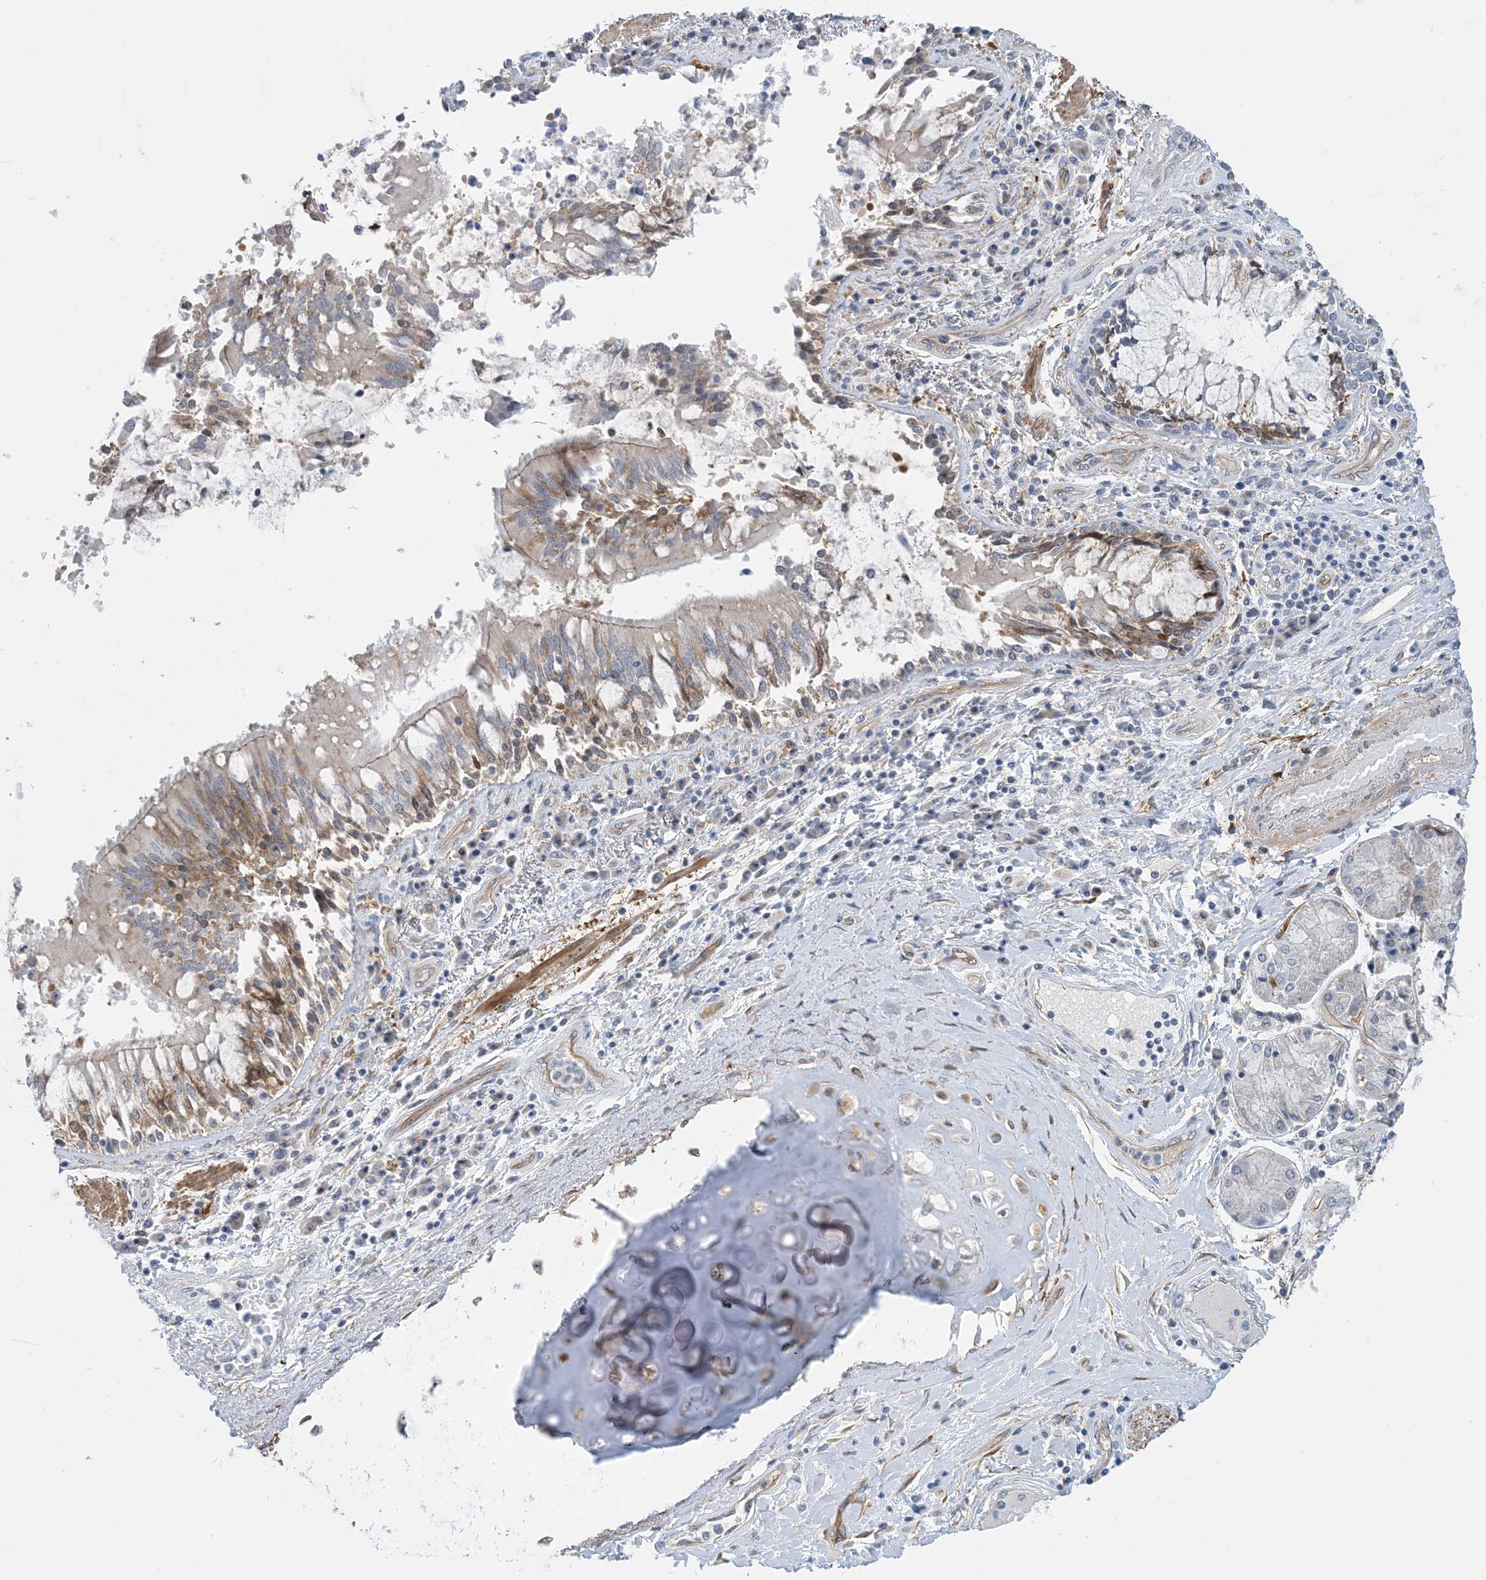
{"staining": {"intensity": "negative", "quantity": "none", "location": "none"}, "tissue": "adipose tissue", "cell_type": "Adipocytes", "image_type": "normal", "snomed": [{"axis": "morphology", "description": "Normal tissue, NOS"}, {"axis": "topography", "description": "Cartilage tissue"}, {"axis": "topography", "description": "Bronchus"}, {"axis": "topography", "description": "Lung"}, {"axis": "topography", "description": "Peripheral nerve tissue"}], "caption": "IHC histopathology image of benign adipose tissue stained for a protein (brown), which reveals no staining in adipocytes.", "gene": "EIF2A", "patient": {"sex": "female", "age": 49}}